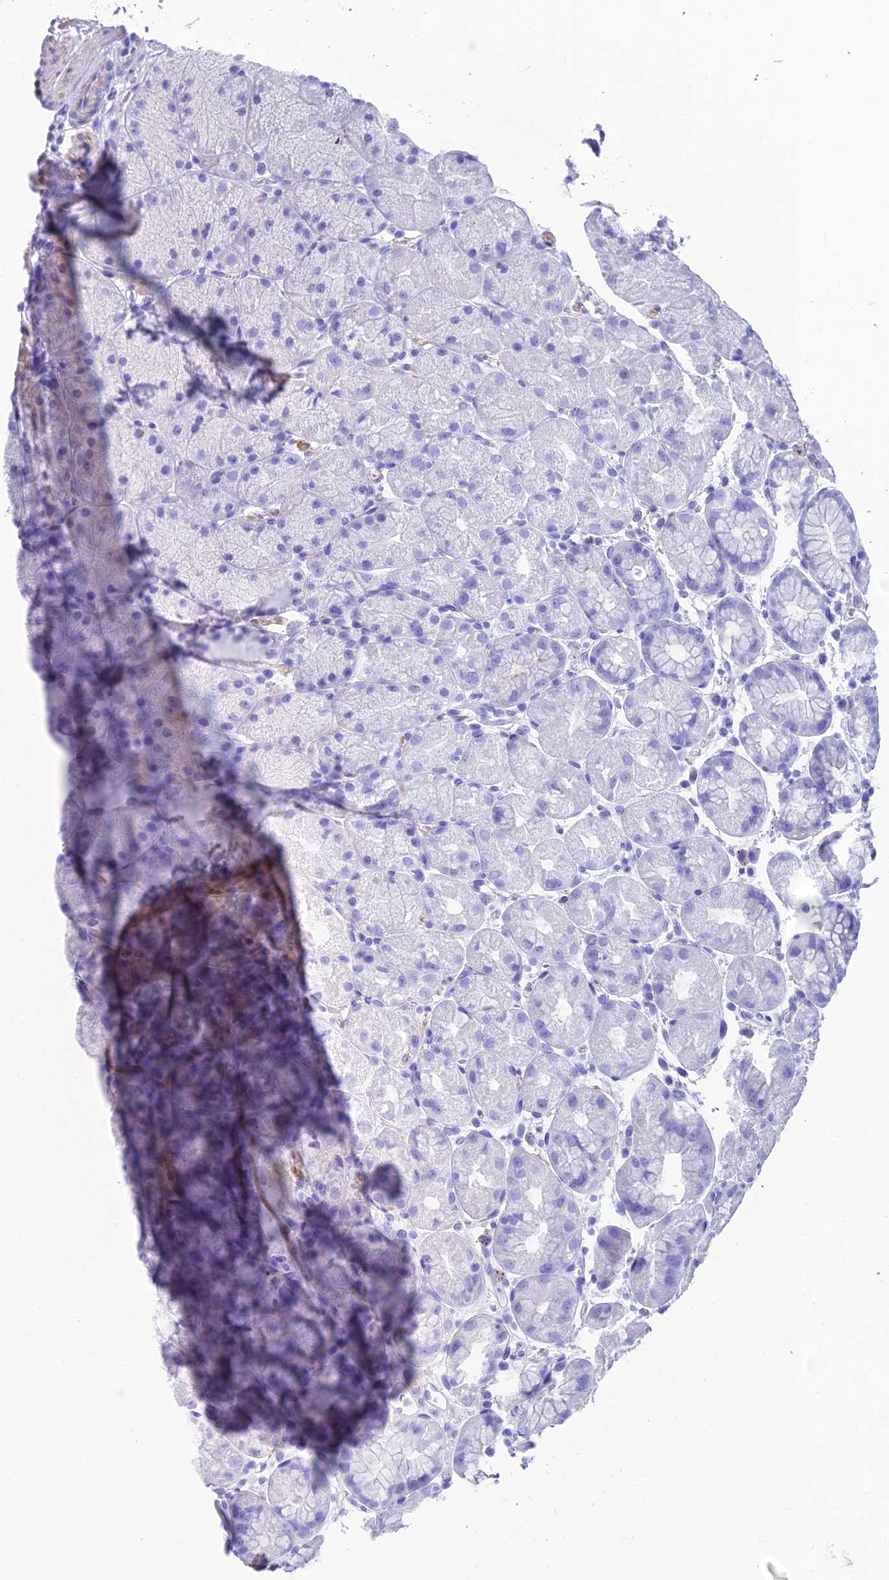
{"staining": {"intensity": "negative", "quantity": "none", "location": "none"}, "tissue": "stomach", "cell_type": "Glandular cells", "image_type": "normal", "snomed": [{"axis": "morphology", "description": "Normal tissue, NOS"}, {"axis": "topography", "description": "Stomach, upper"}, {"axis": "topography", "description": "Stomach, lower"}], "caption": "IHC micrograph of benign stomach: stomach stained with DAB demonstrates no significant protein positivity in glandular cells. Nuclei are stained in blue.", "gene": "GNG11", "patient": {"sex": "male", "age": 67}}